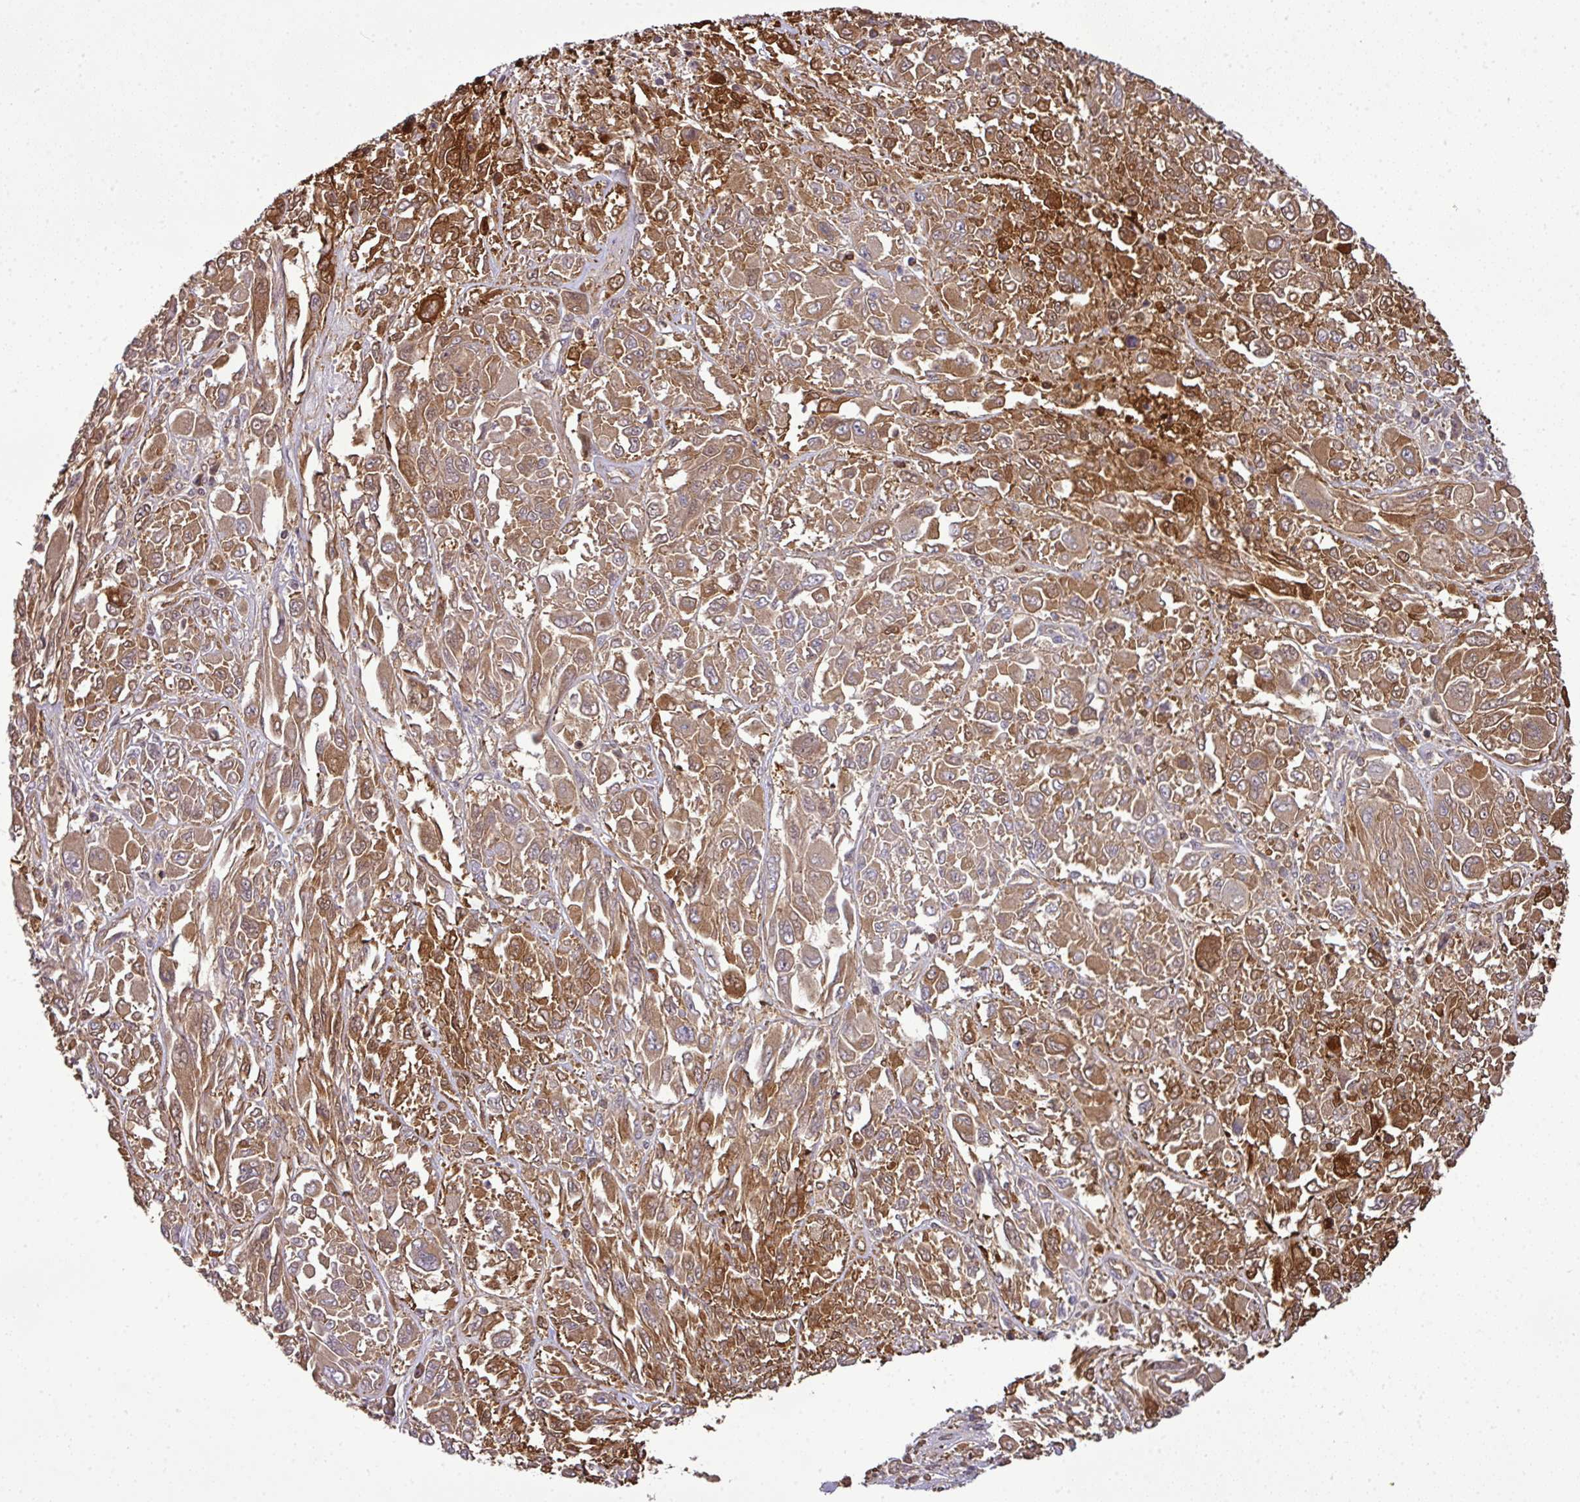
{"staining": {"intensity": "moderate", "quantity": ">75%", "location": "cytoplasmic/membranous"}, "tissue": "melanoma", "cell_type": "Tumor cells", "image_type": "cancer", "snomed": [{"axis": "morphology", "description": "Malignant melanoma, NOS"}, {"axis": "topography", "description": "Skin"}], "caption": "Melanoma stained with a brown dye exhibits moderate cytoplasmic/membranous positive positivity in approximately >75% of tumor cells.", "gene": "TMEM107", "patient": {"sex": "female", "age": 91}}